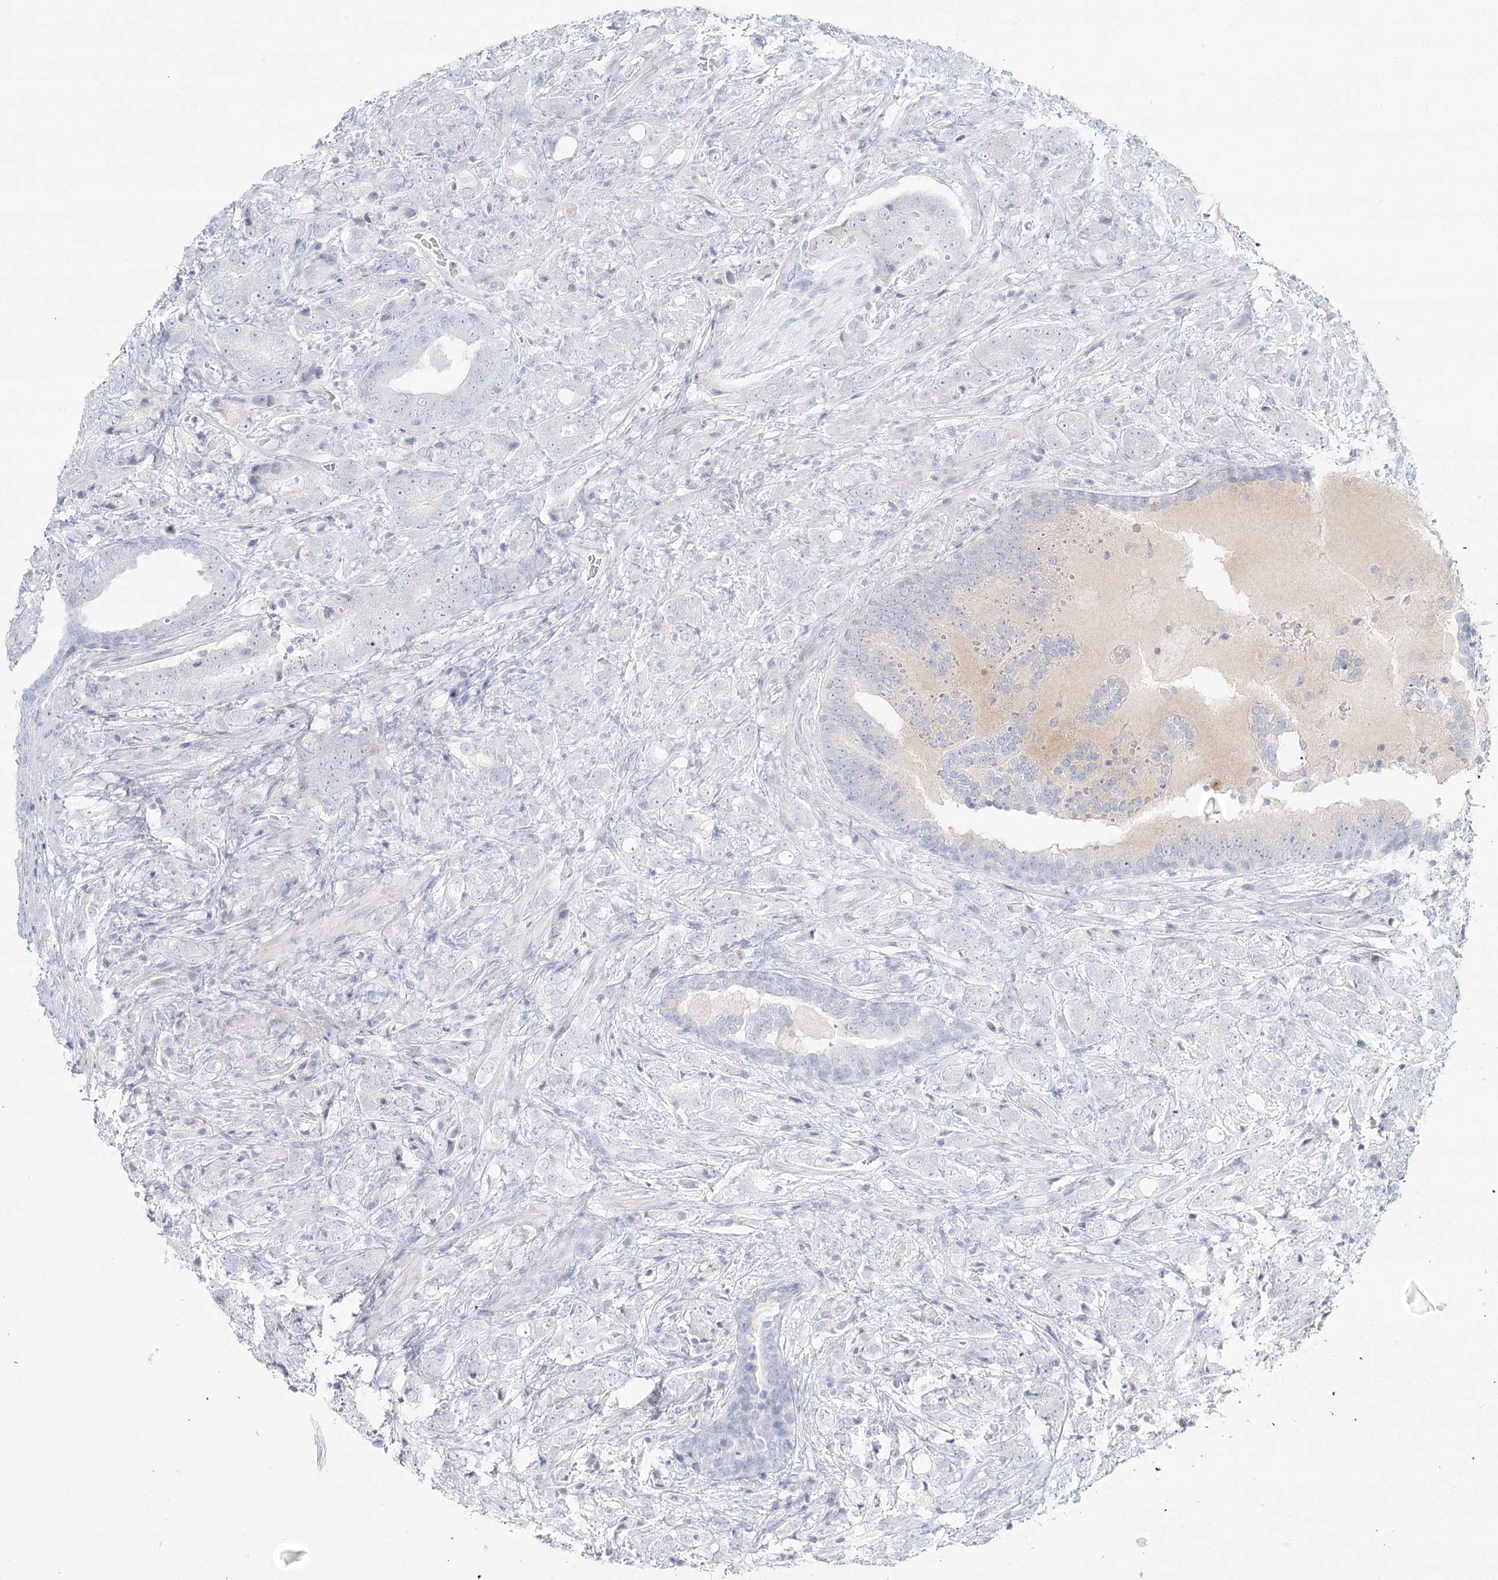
{"staining": {"intensity": "negative", "quantity": "none", "location": "none"}, "tissue": "prostate cancer", "cell_type": "Tumor cells", "image_type": "cancer", "snomed": [{"axis": "morphology", "description": "Adenocarcinoma, High grade"}, {"axis": "topography", "description": "Prostate"}], "caption": "Tumor cells show no significant protein positivity in prostate cancer.", "gene": "DMGDH", "patient": {"sex": "male", "age": 57}}